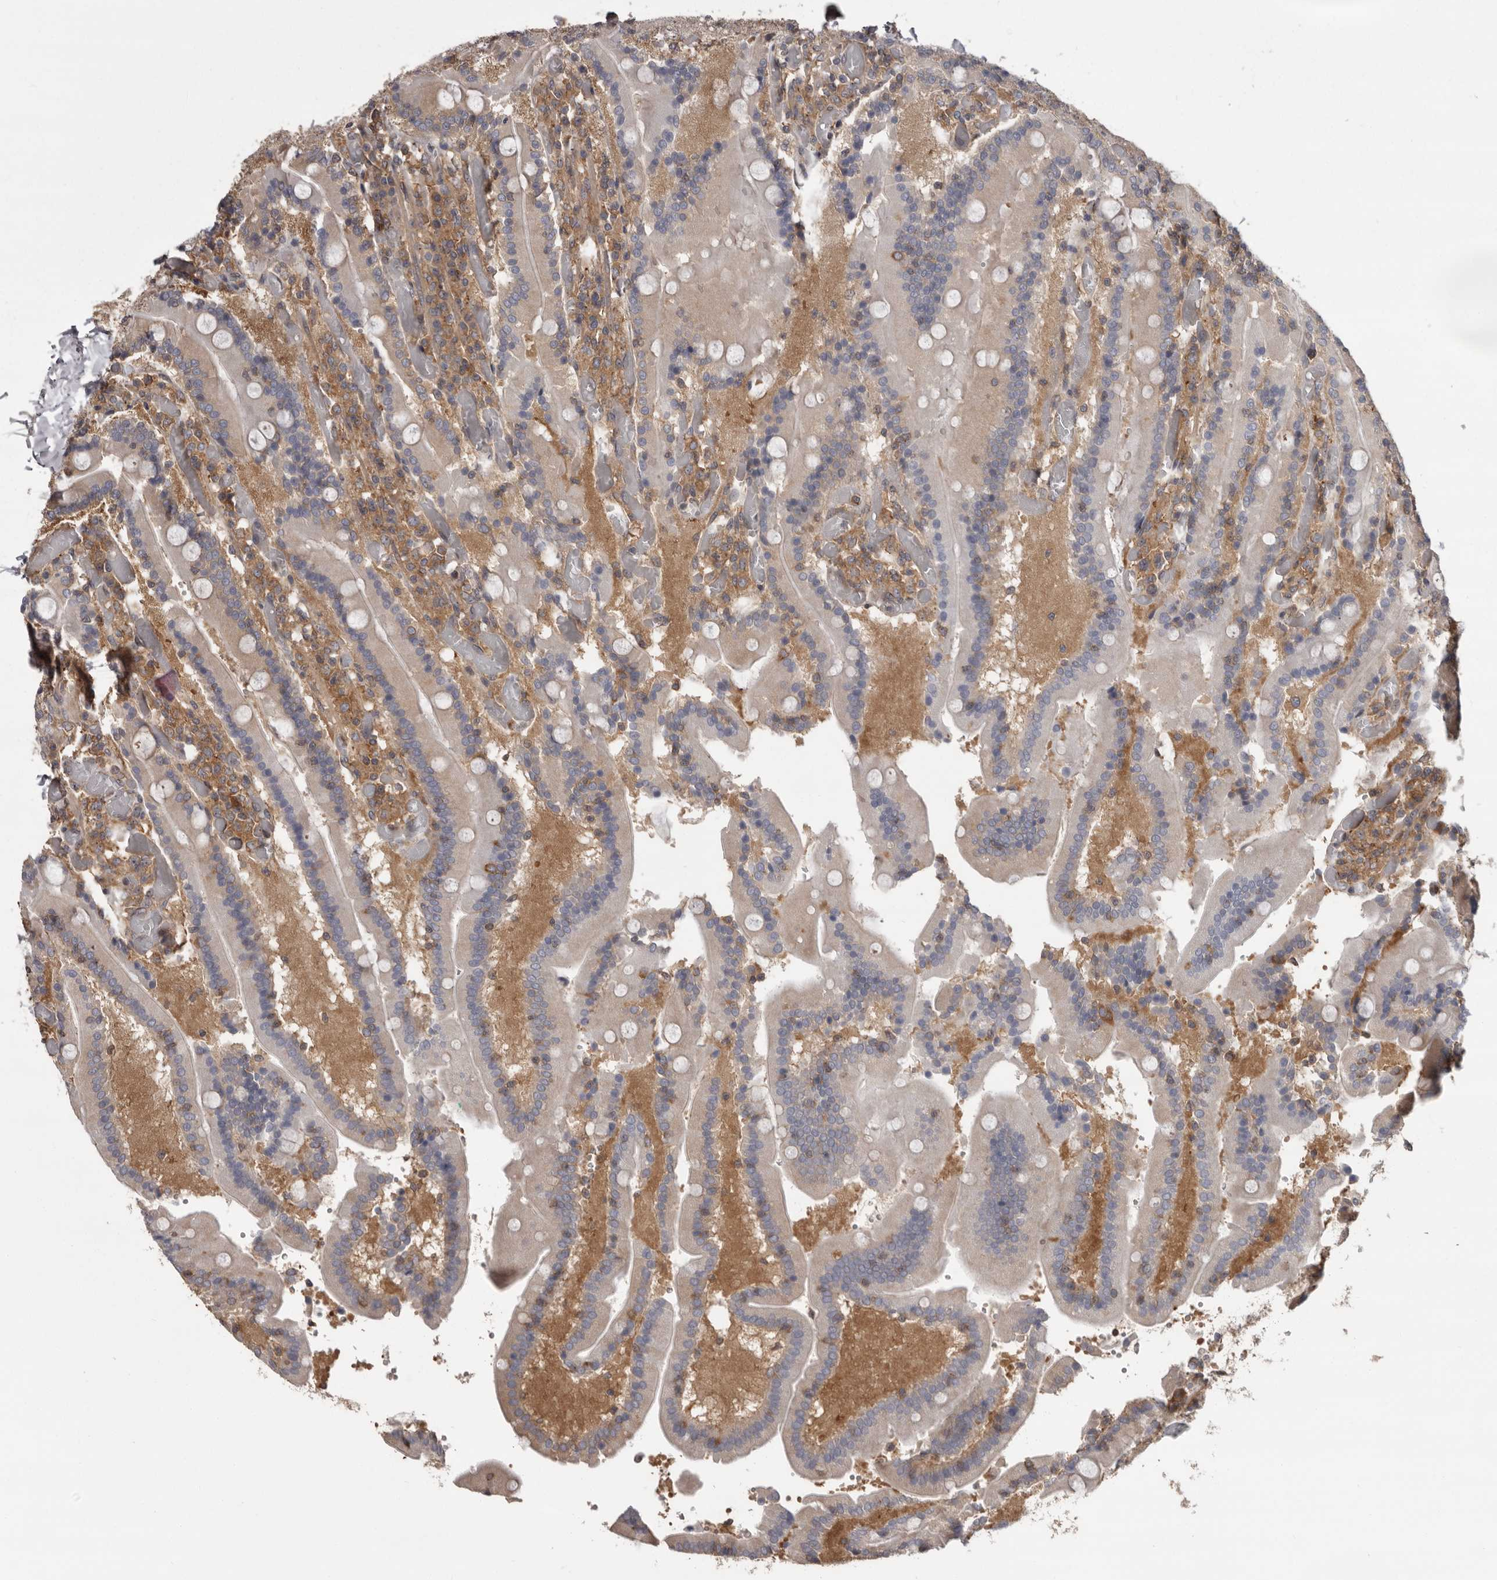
{"staining": {"intensity": "moderate", "quantity": "25%-75%", "location": "cytoplasmic/membranous"}, "tissue": "duodenum", "cell_type": "Glandular cells", "image_type": "normal", "snomed": [{"axis": "morphology", "description": "Normal tissue, NOS"}, {"axis": "topography", "description": "Duodenum"}], "caption": "Protein staining displays moderate cytoplasmic/membranous staining in about 25%-75% of glandular cells in normal duodenum.", "gene": "DARS1", "patient": {"sex": "female", "age": 62}}